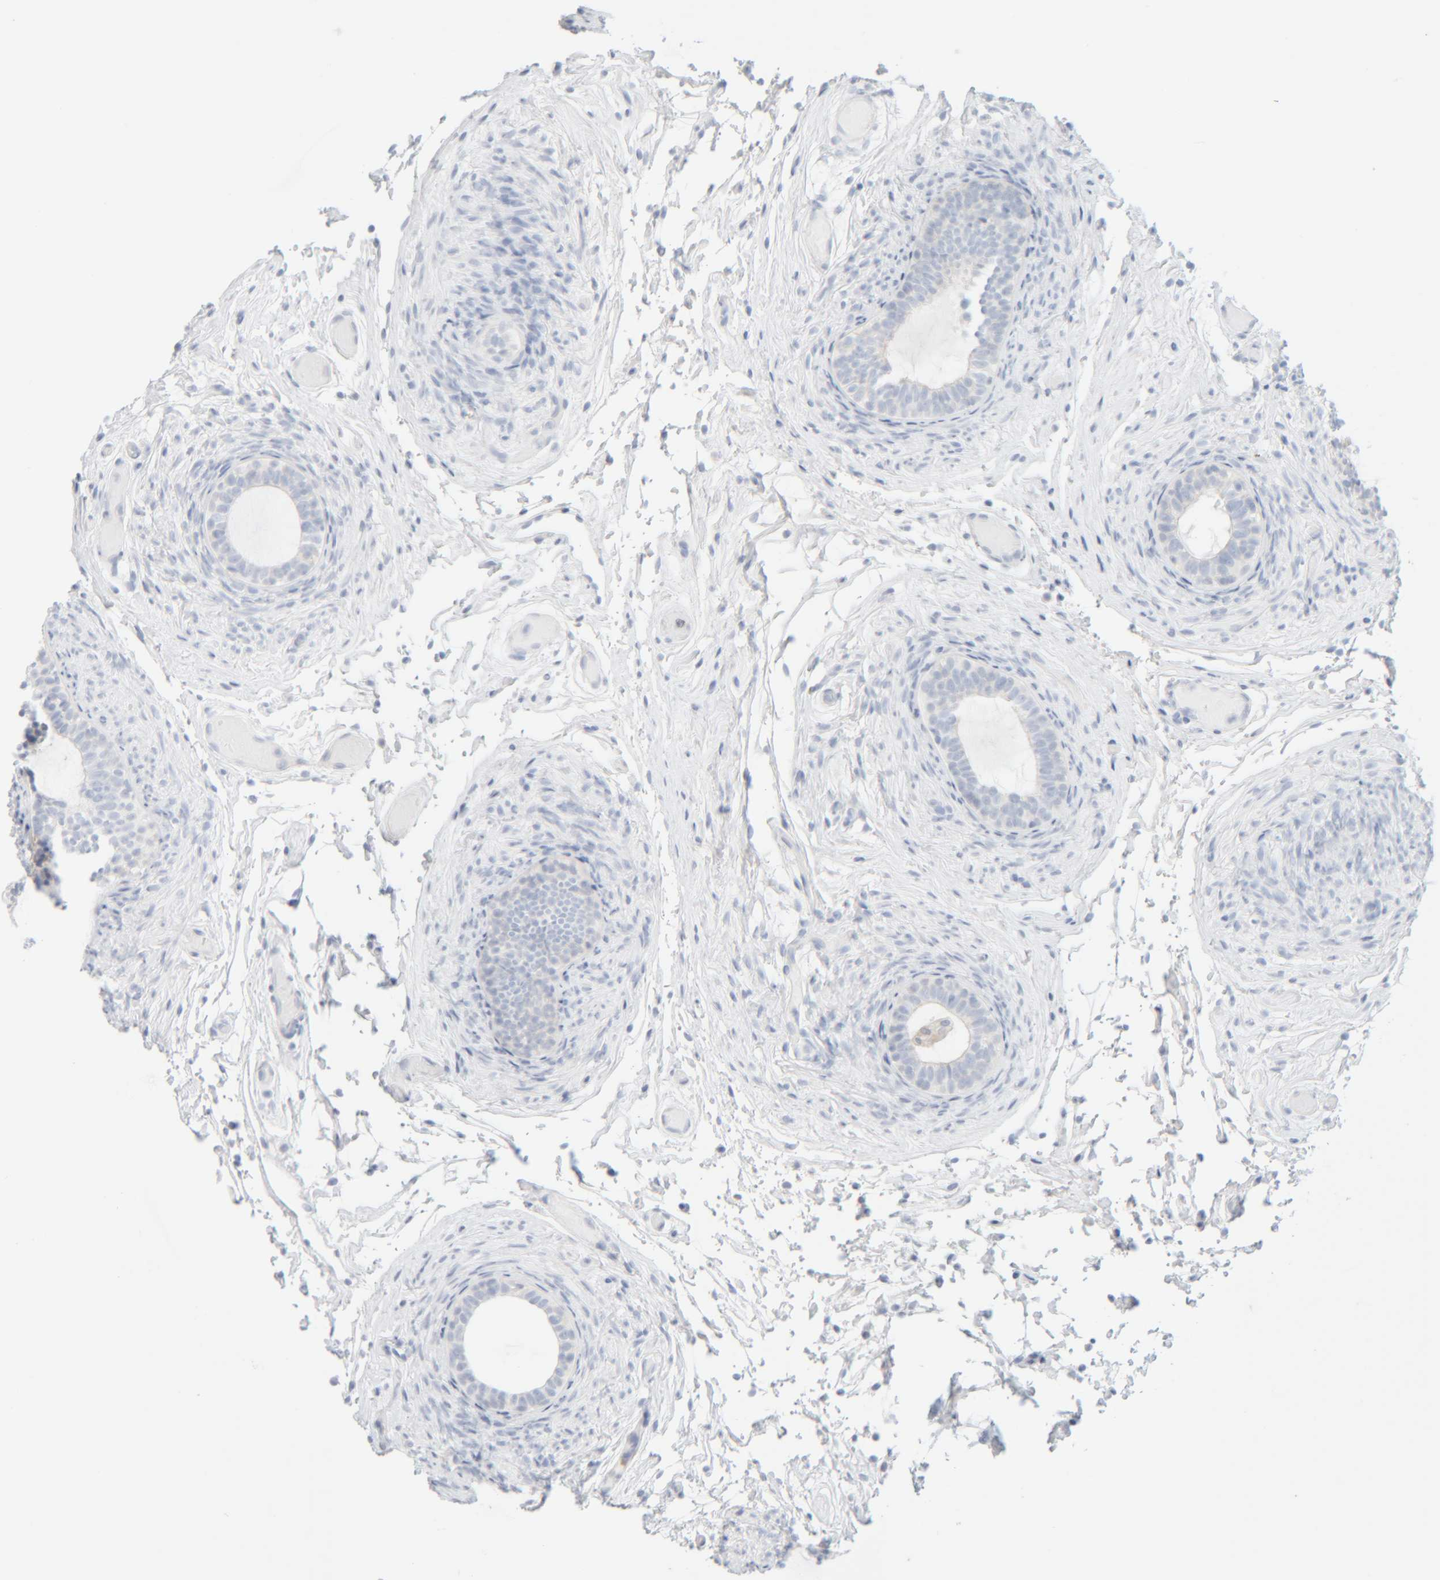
{"staining": {"intensity": "weak", "quantity": "<25%", "location": "cytoplasmic/membranous"}, "tissue": "epididymis", "cell_type": "Glandular cells", "image_type": "normal", "snomed": [{"axis": "morphology", "description": "Normal tissue, NOS"}, {"axis": "topography", "description": "Epididymis"}], "caption": "Immunohistochemistry (IHC) micrograph of unremarkable epididymis: epididymis stained with DAB displays no significant protein positivity in glandular cells. (Brightfield microscopy of DAB (3,3'-diaminobenzidine) immunohistochemistry (IHC) at high magnification).", "gene": "RIDA", "patient": {"sex": "male", "age": 5}}